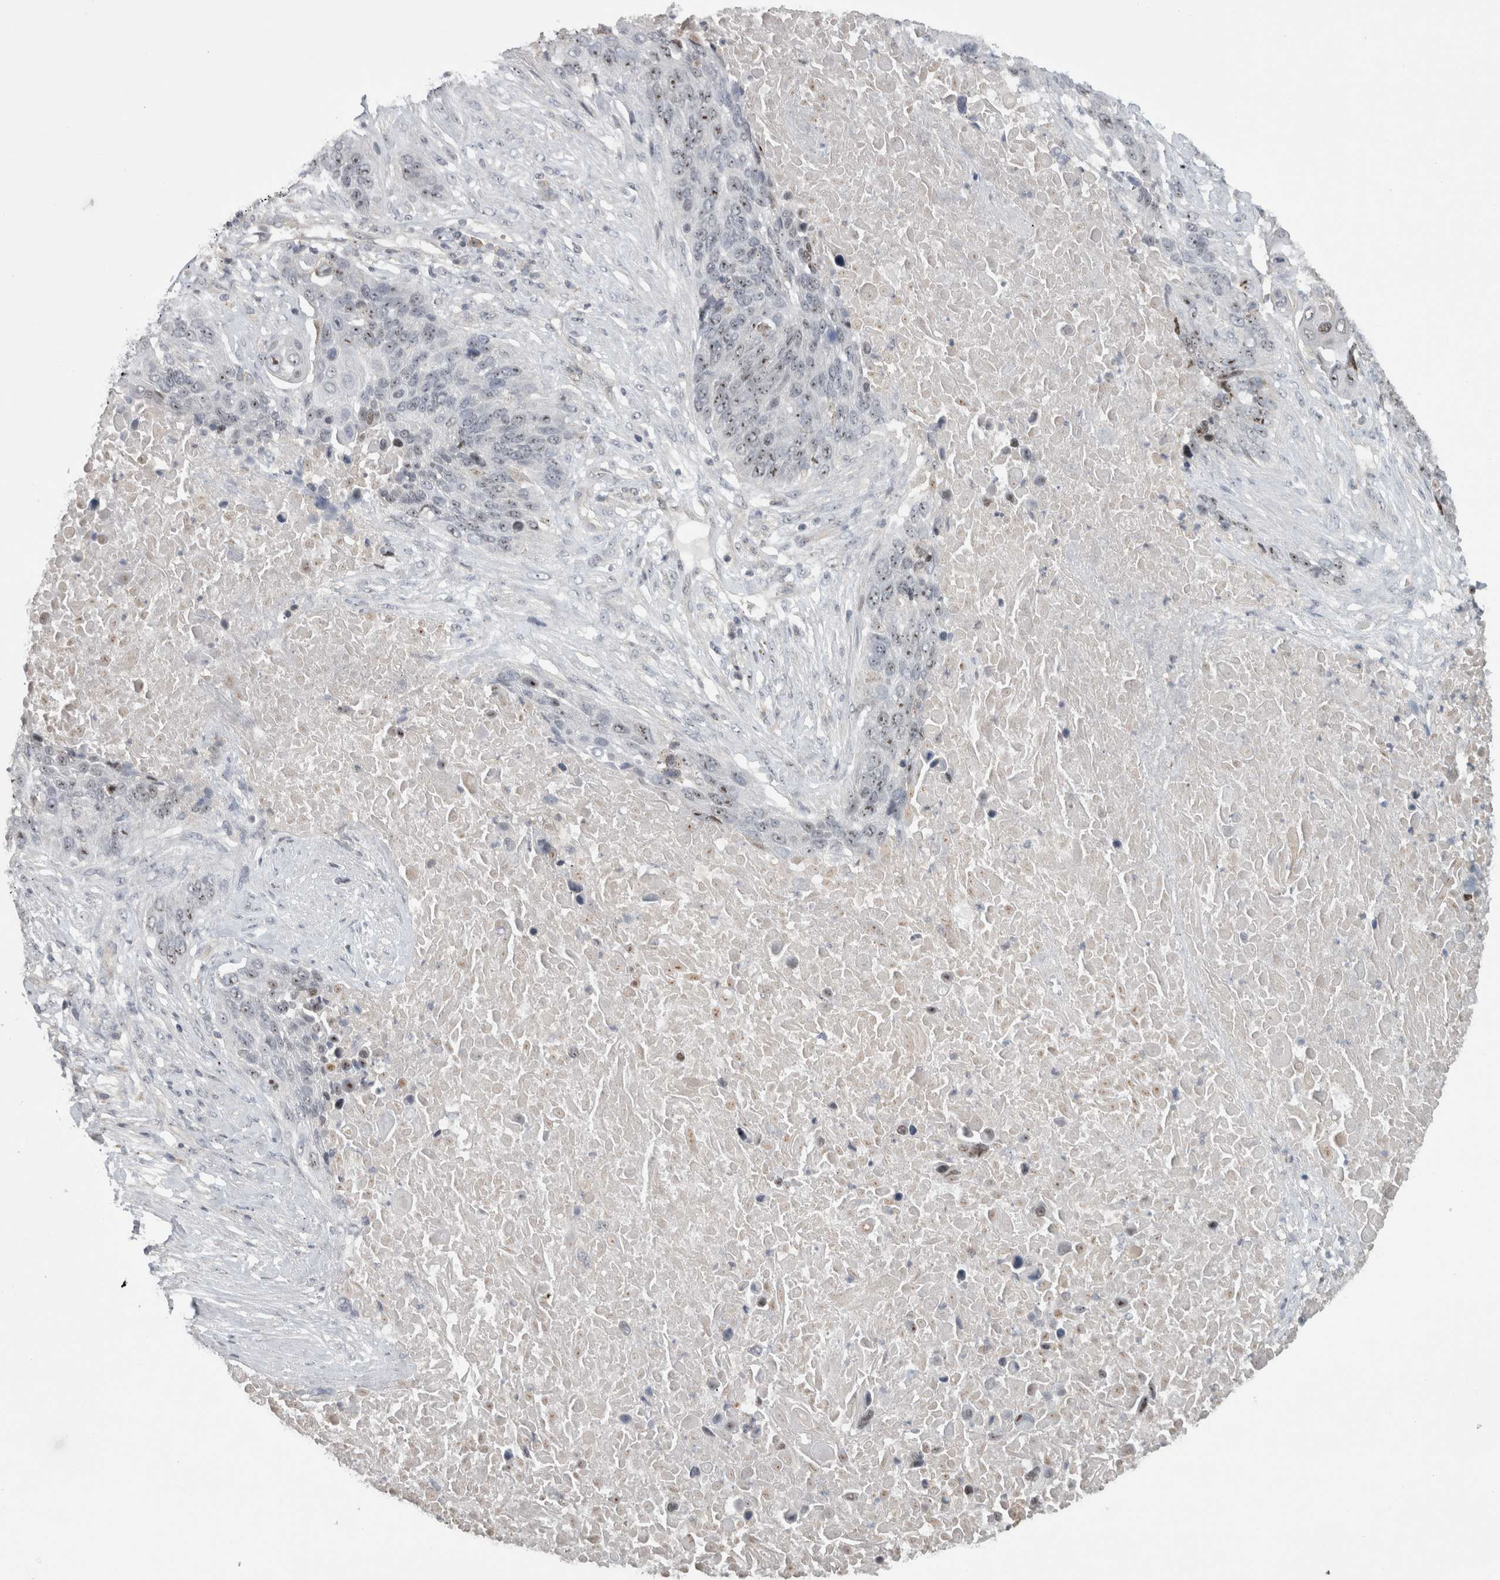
{"staining": {"intensity": "moderate", "quantity": ">75%", "location": "nuclear"}, "tissue": "lung cancer", "cell_type": "Tumor cells", "image_type": "cancer", "snomed": [{"axis": "morphology", "description": "Squamous cell carcinoma, NOS"}, {"axis": "topography", "description": "Lung"}], "caption": "This is an image of immunohistochemistry staining of squamous cell carcinoma (lung), which shows moderate positivity in the nuclear of tumor cells.", "gene": "RBM28", "patient": {"sex": "male", "age": 66}}